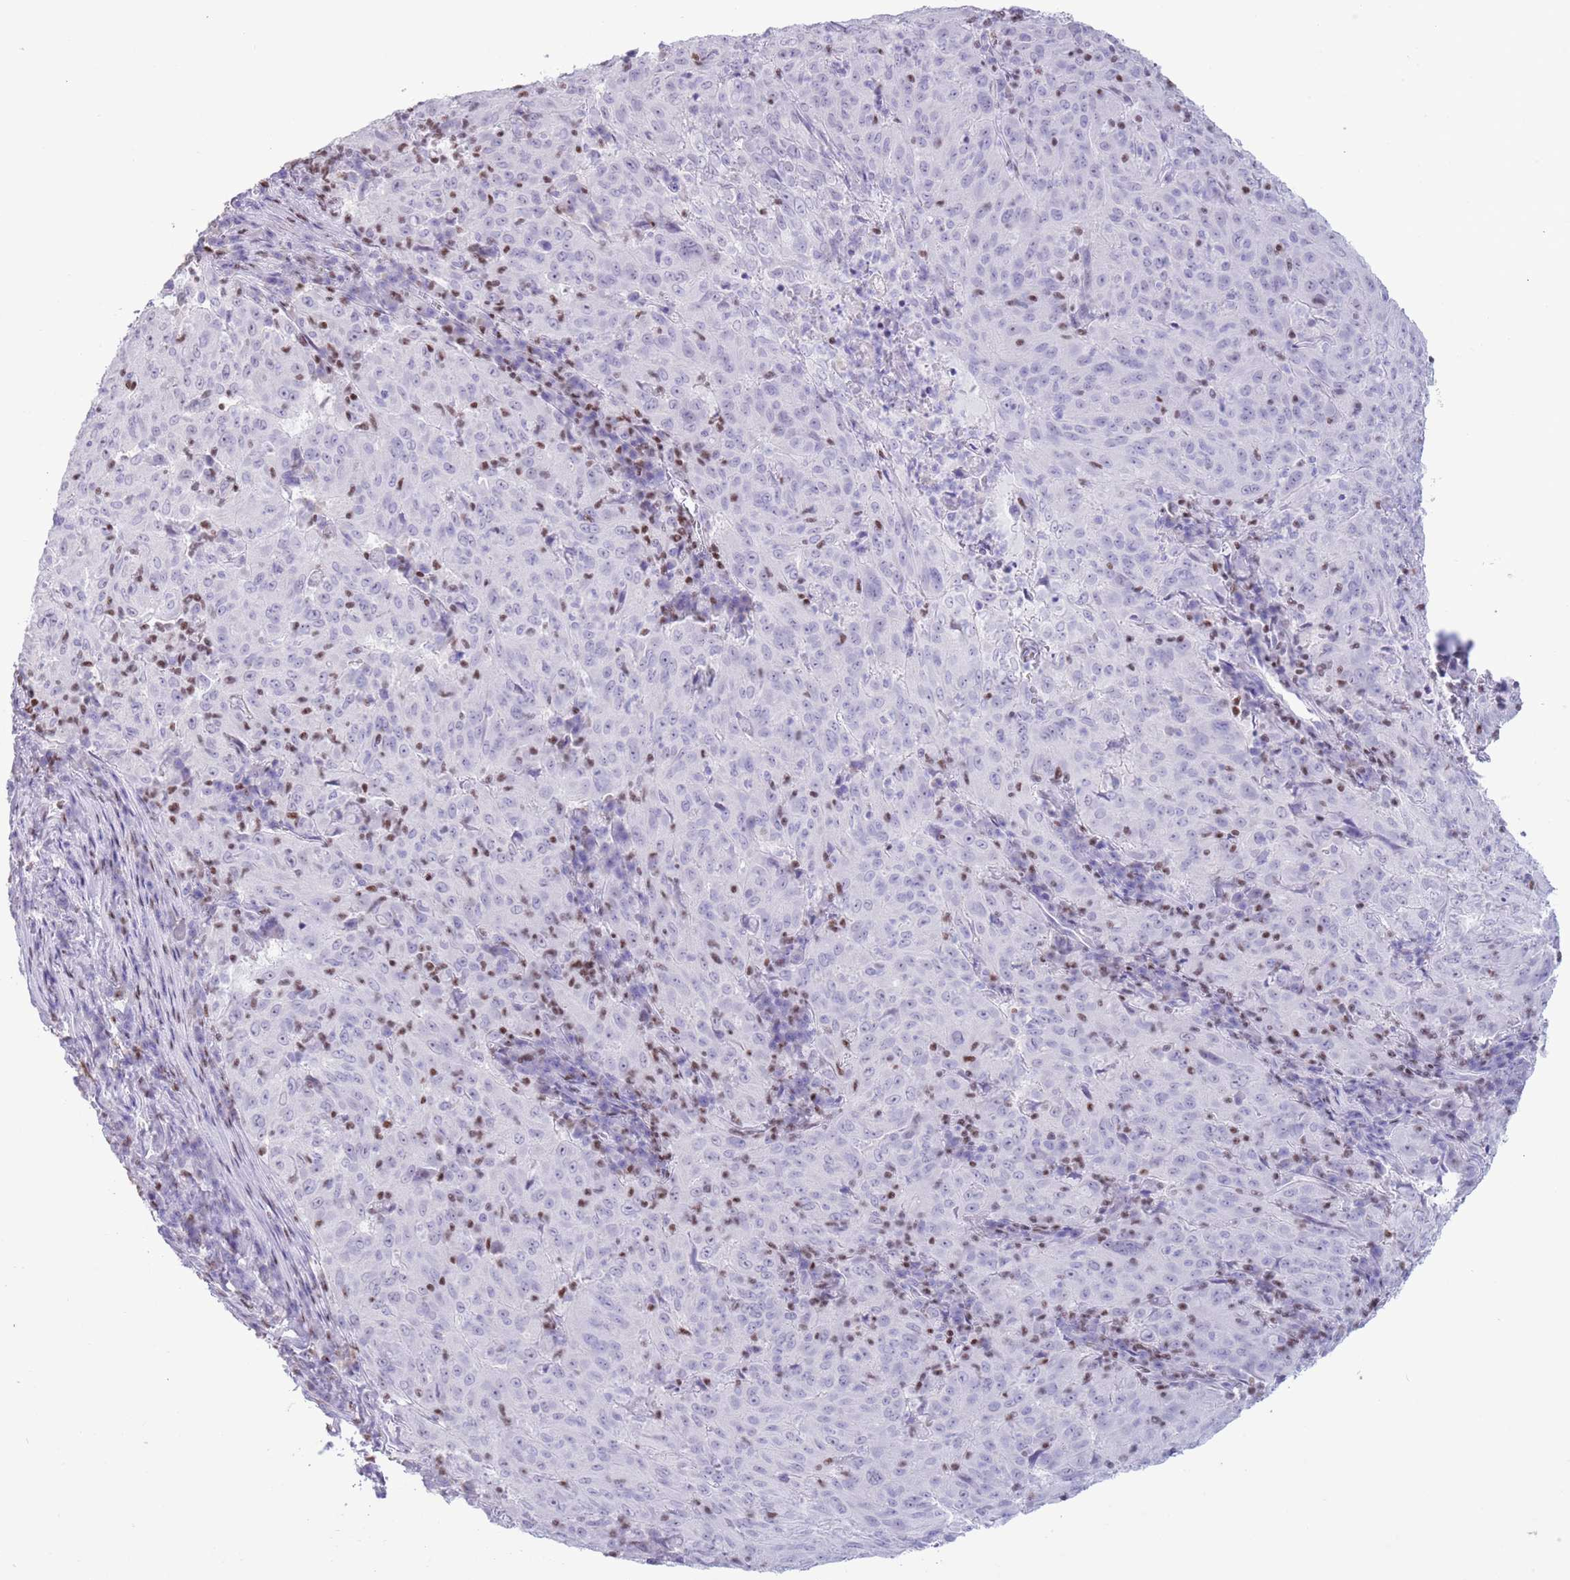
{"staining": {"intensity": "negative", "quantity": "none", "location": "none"}, "tissue": "pancreatic cancer", "cell_type": "Tumor cells", "image_type": "cancer", "snomed": [{"axis": "morphology", "description": "Adenocarcinoma, NOS"}, {"axis": "topography", "description": "Pancreas"}], "caption": "Photomicrograph shows no protein staining in tumor cells of adenocarcinoma (pancreatic) tissue. The staining is performed using DAB (3,3'-diaminobenzidine) brown chromogen with nuclei counter-stained in using hematoxylin.", "gene": "BCL11B", "patient": {"sex": "male", "age": 63}}